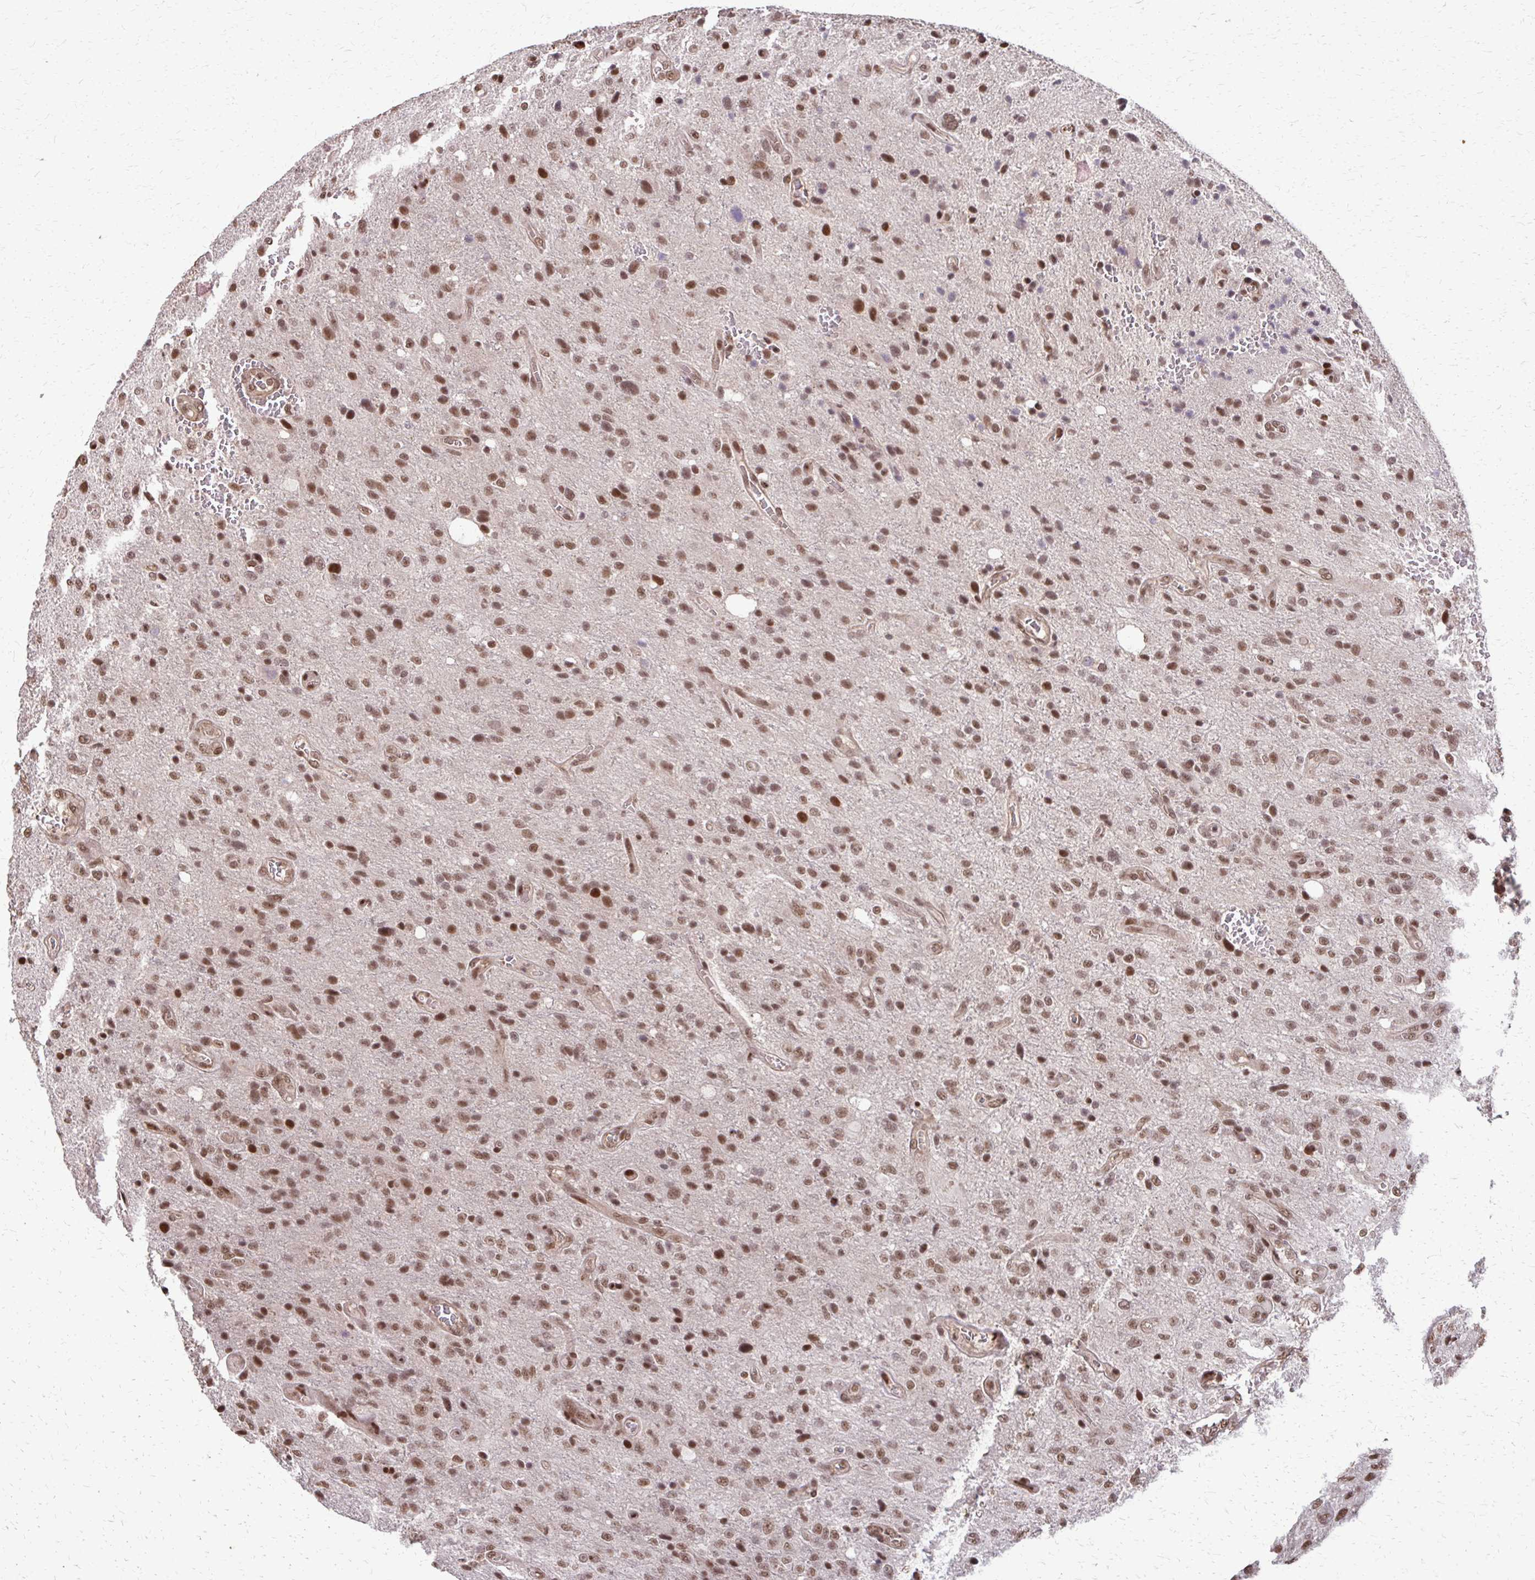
{"staining": {"intensity": "moderate", "quantity": ">75%", "location": "nuclear"}, "tissue": "glioma", "cell_type": "Tumor cells", "image_type": "cancer", "snomed": [{"axis": "morphology", "description": "Glioma, malignant, Low grade"}, {"axis": "topography", "description": "Brain"}], "caption": "A histopathology image of glioma stained for a protein exhibits moderate nuclear brown staining in tumor cells.", "gene": "SS18", "patient": {"sex": "male", "age": 66}}